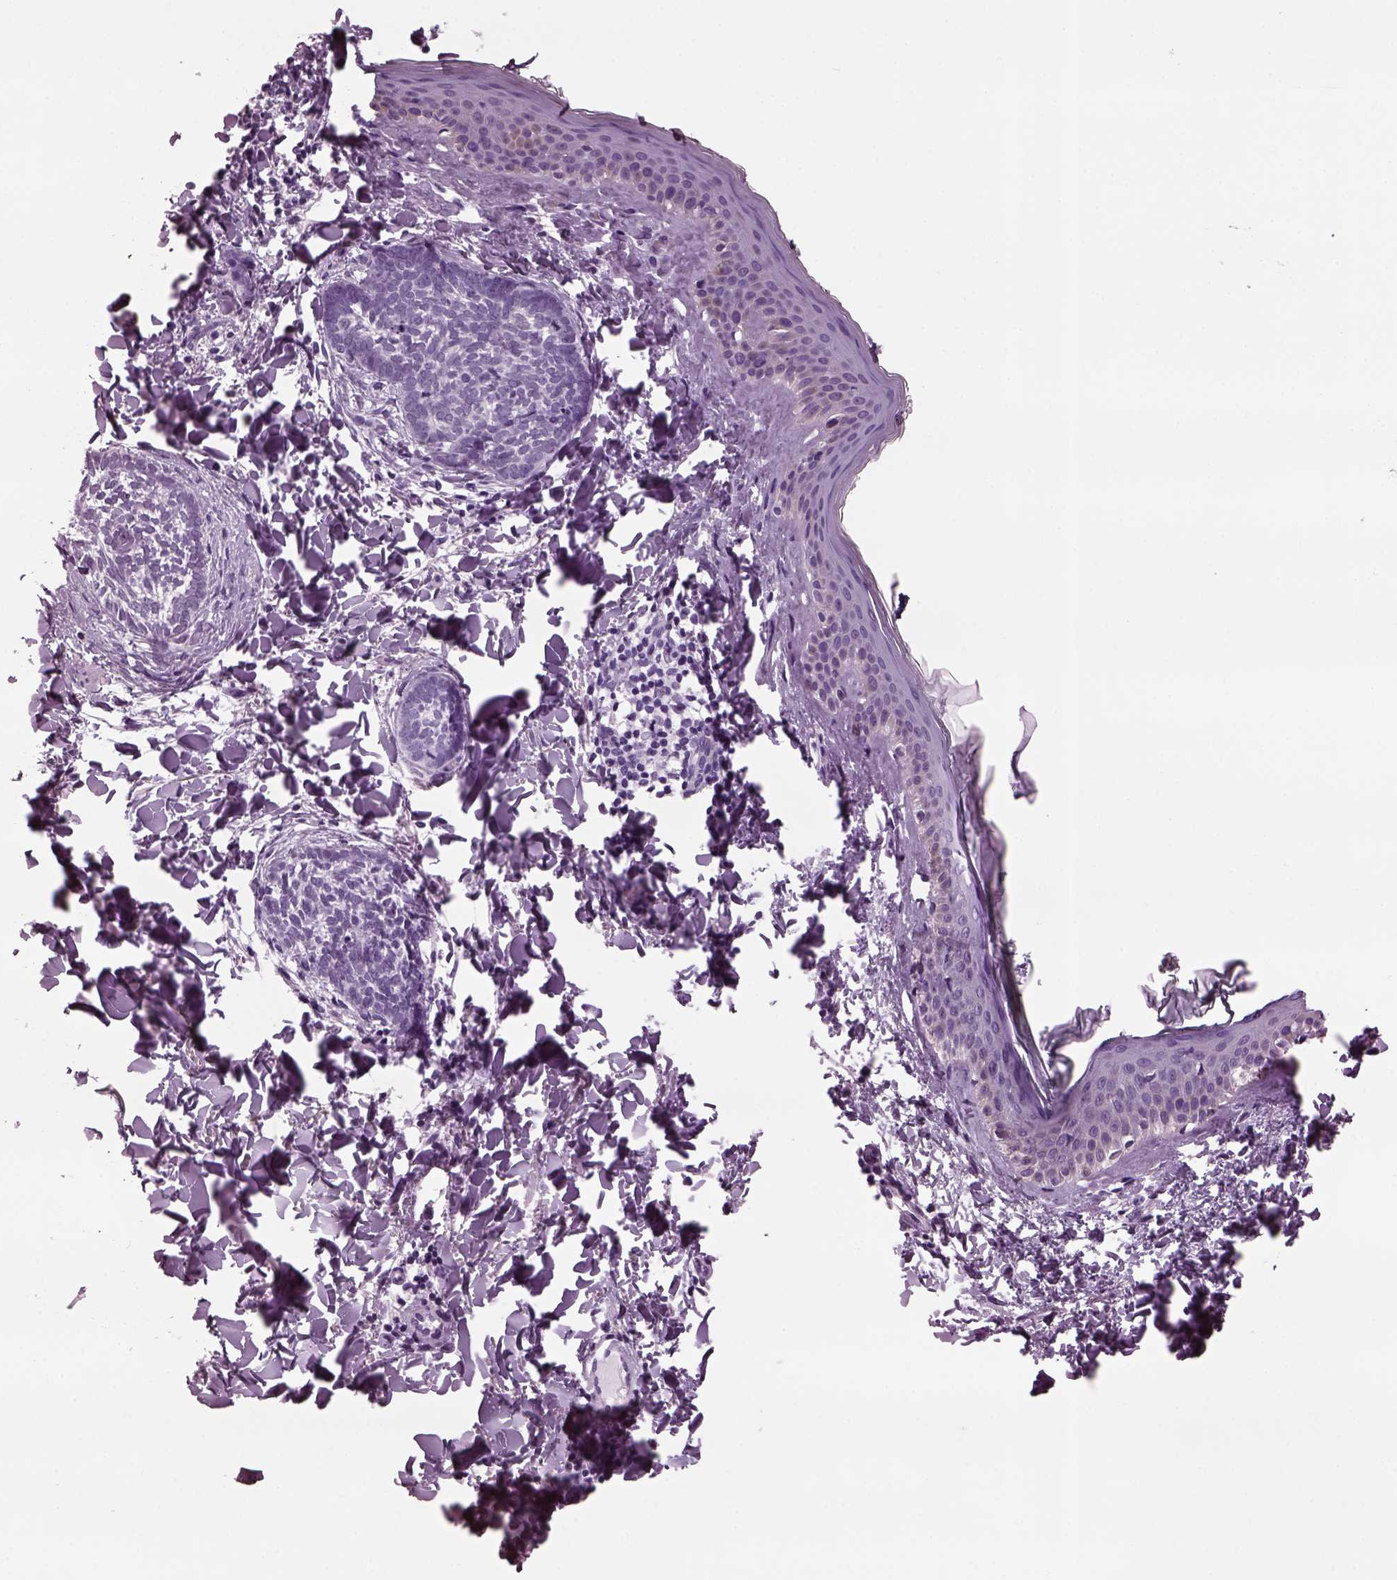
{"staining": {"intensity": "negative", "quantity": "none", "location": "none"}, "tissue": "skin cancer", "cell_type": "Tumor cells", "image_type": "cancer", "snomed": [{"axis": "morphology", "description": "Normal tissue, NOS"}, {"axis": "morphology", "description": "Basal cell carcinoma"}, {"axis": "topography", "description": "Skin"}], "caption": "Skin cancer (basal cell carcinoma) was stained to show a protein in brown. There is no significant positivity in tumor cells. (Immunohistochemistry (ihc), brightfield microscopy, high magnification).", "gene": "TPPP2", "patient": {"sex": "male", "age": 46}}